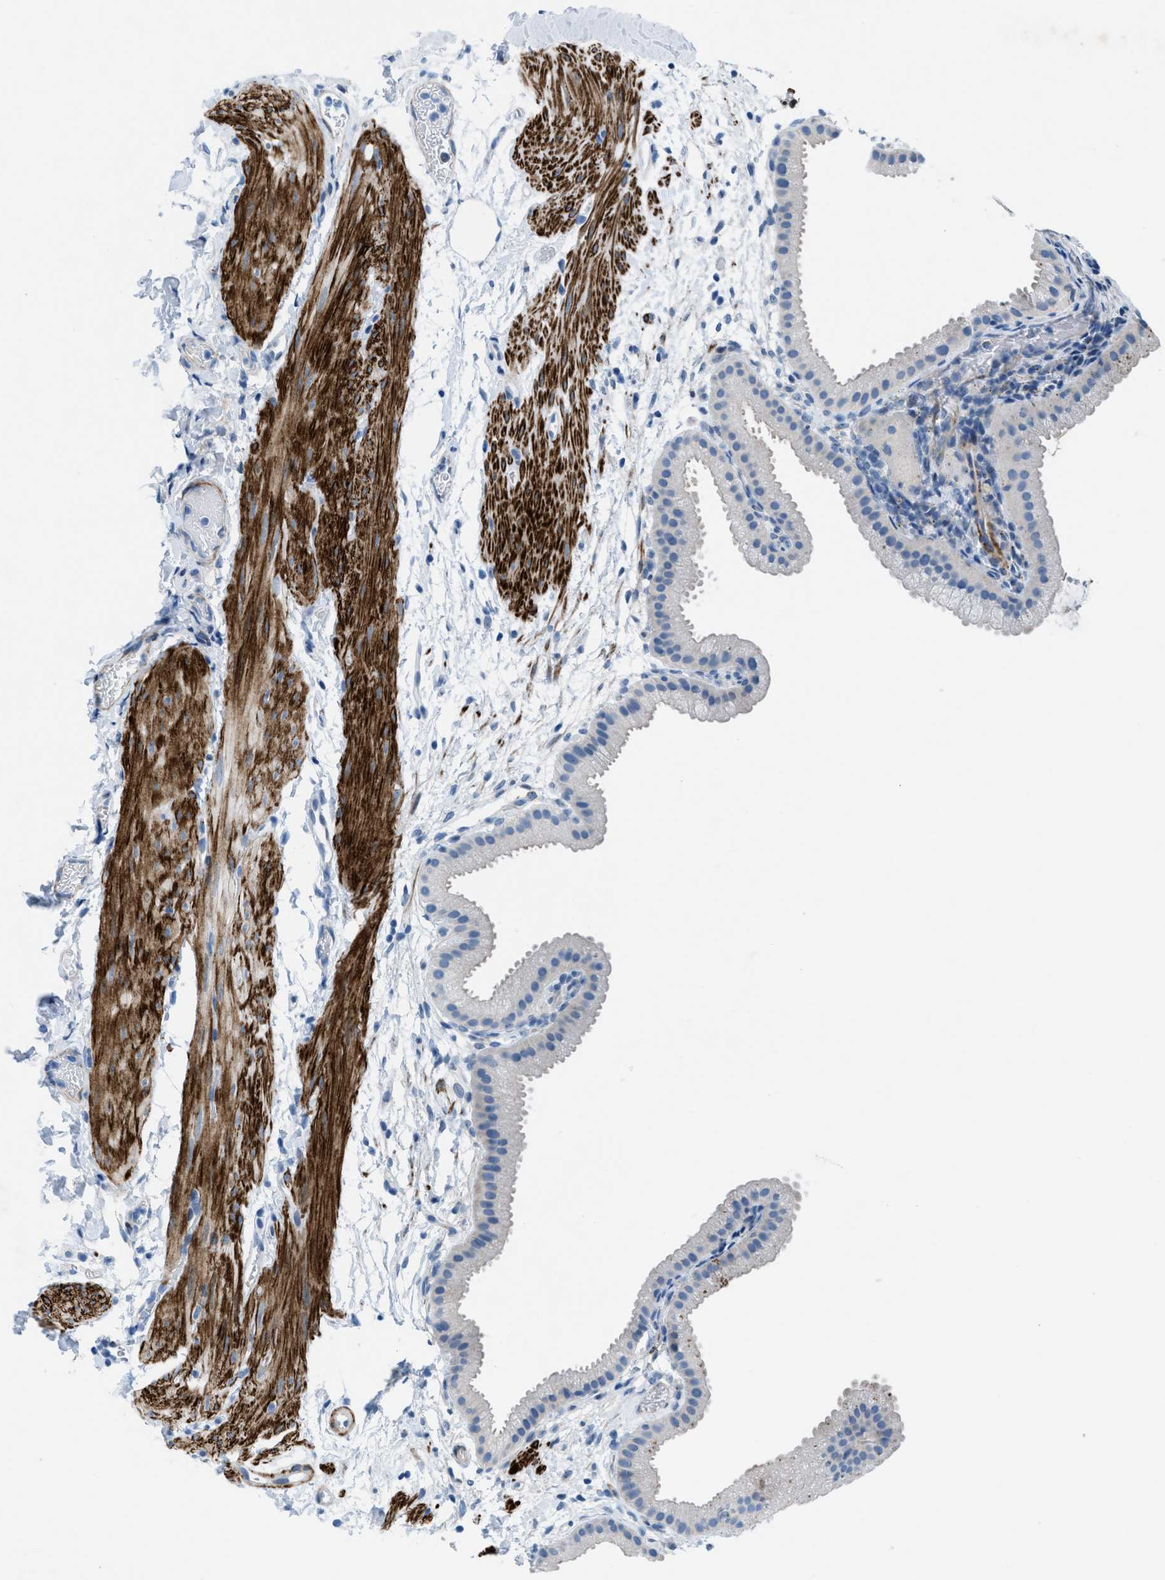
{"staining": {"intensity": "negative", "quantity": "none", "location": "none"}, "tissue": "gallbladder", "cell_type": "Glandular cells", "image_type": "normal", "snomed": [{"axis": "morphology", "description": "Normal tissue, NOS"}, {"axis": "topography", "description": "Gallbladder"}], "caption": "Immunohistochemistry micrograph of benign human gallbladder stained for a protein (brown), which shows no staining in glandular cells.", "gene": "MFSD13A", "patient": {"sex": "female", "age": 64}}